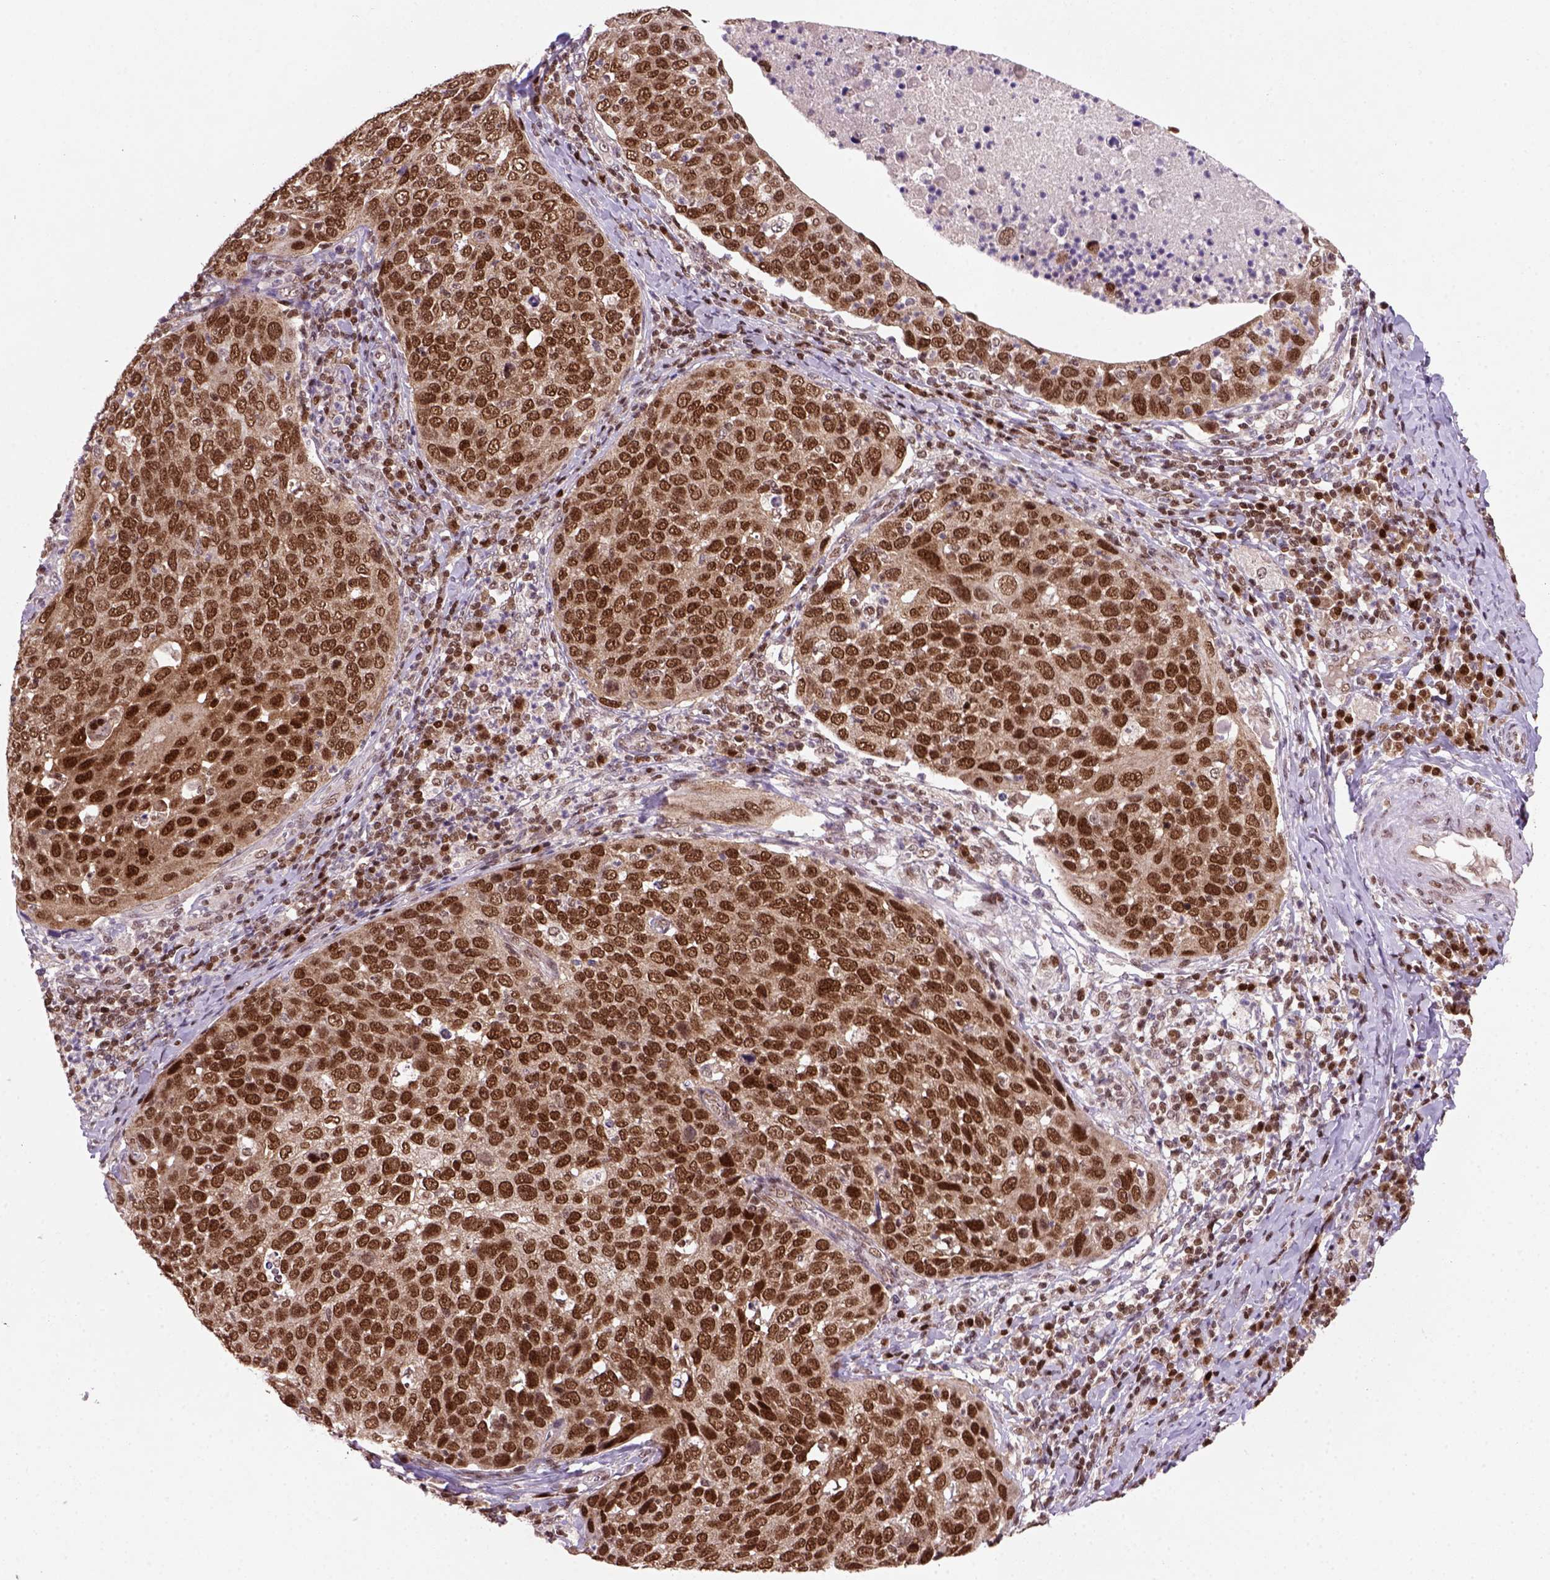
{"staining": {"intensity": "strong", "quantity": ">75%", "location": "nuclear"}, "tissue": "cervical cancer", "cell_type": "Tumor cells", "image_type": "cancer", "snomed": [{"axis": "morphology", "description": "Squamous cell carcinoma, NOS"}, {"axis": "topography", "description": "Cervix"}], "caption": "There is high levels of strong nuclear expression in tumor cells of cervical squamous cell carcinoma, as demonstrated by immunohistochemical staining (brown color).", "gene": "MGMT", "patient": {"sex": "female", "age": 54}}